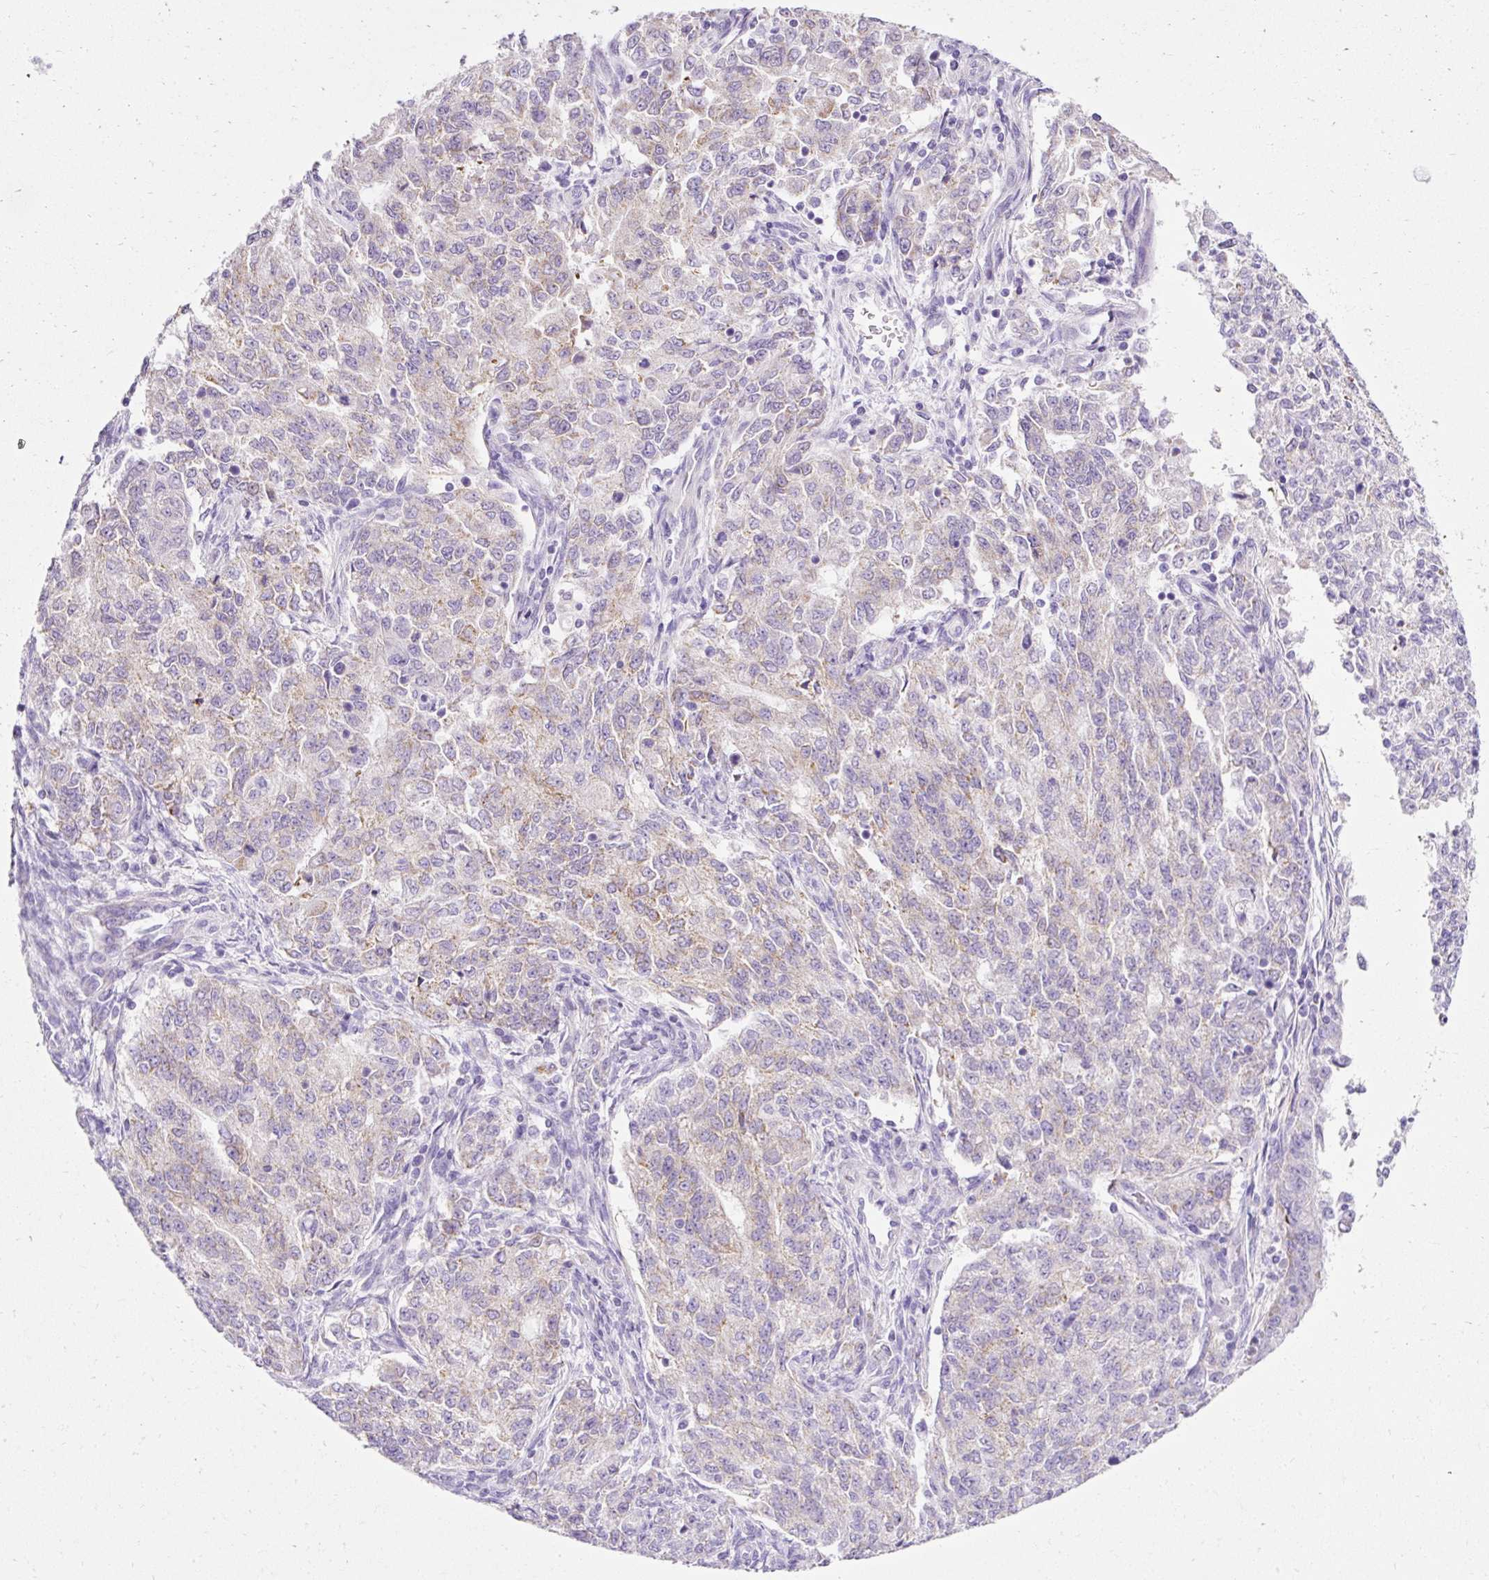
{"staining": {"intensity": "weak", "quantity": "25%-75%", "location": "cytoplasmic/membranous"}, "tissue": "endometrial cancer", "cell_type": "Tumor cells", "image_type": "cancer", "snomed": [{"axis": "morphology", "description": "Adenocarcinoma, NOS"}, {"axis": "topography", "description": "Endometrium"}], "caption": "Protein analysis of endometrial adenocarcinoma tissue exhibits weak cytoplasmic/membranous expression in approximately 25%-75% of tumor cells.", "gene": "PLPP2", "patient": {"sex": "female", "age": 50}}